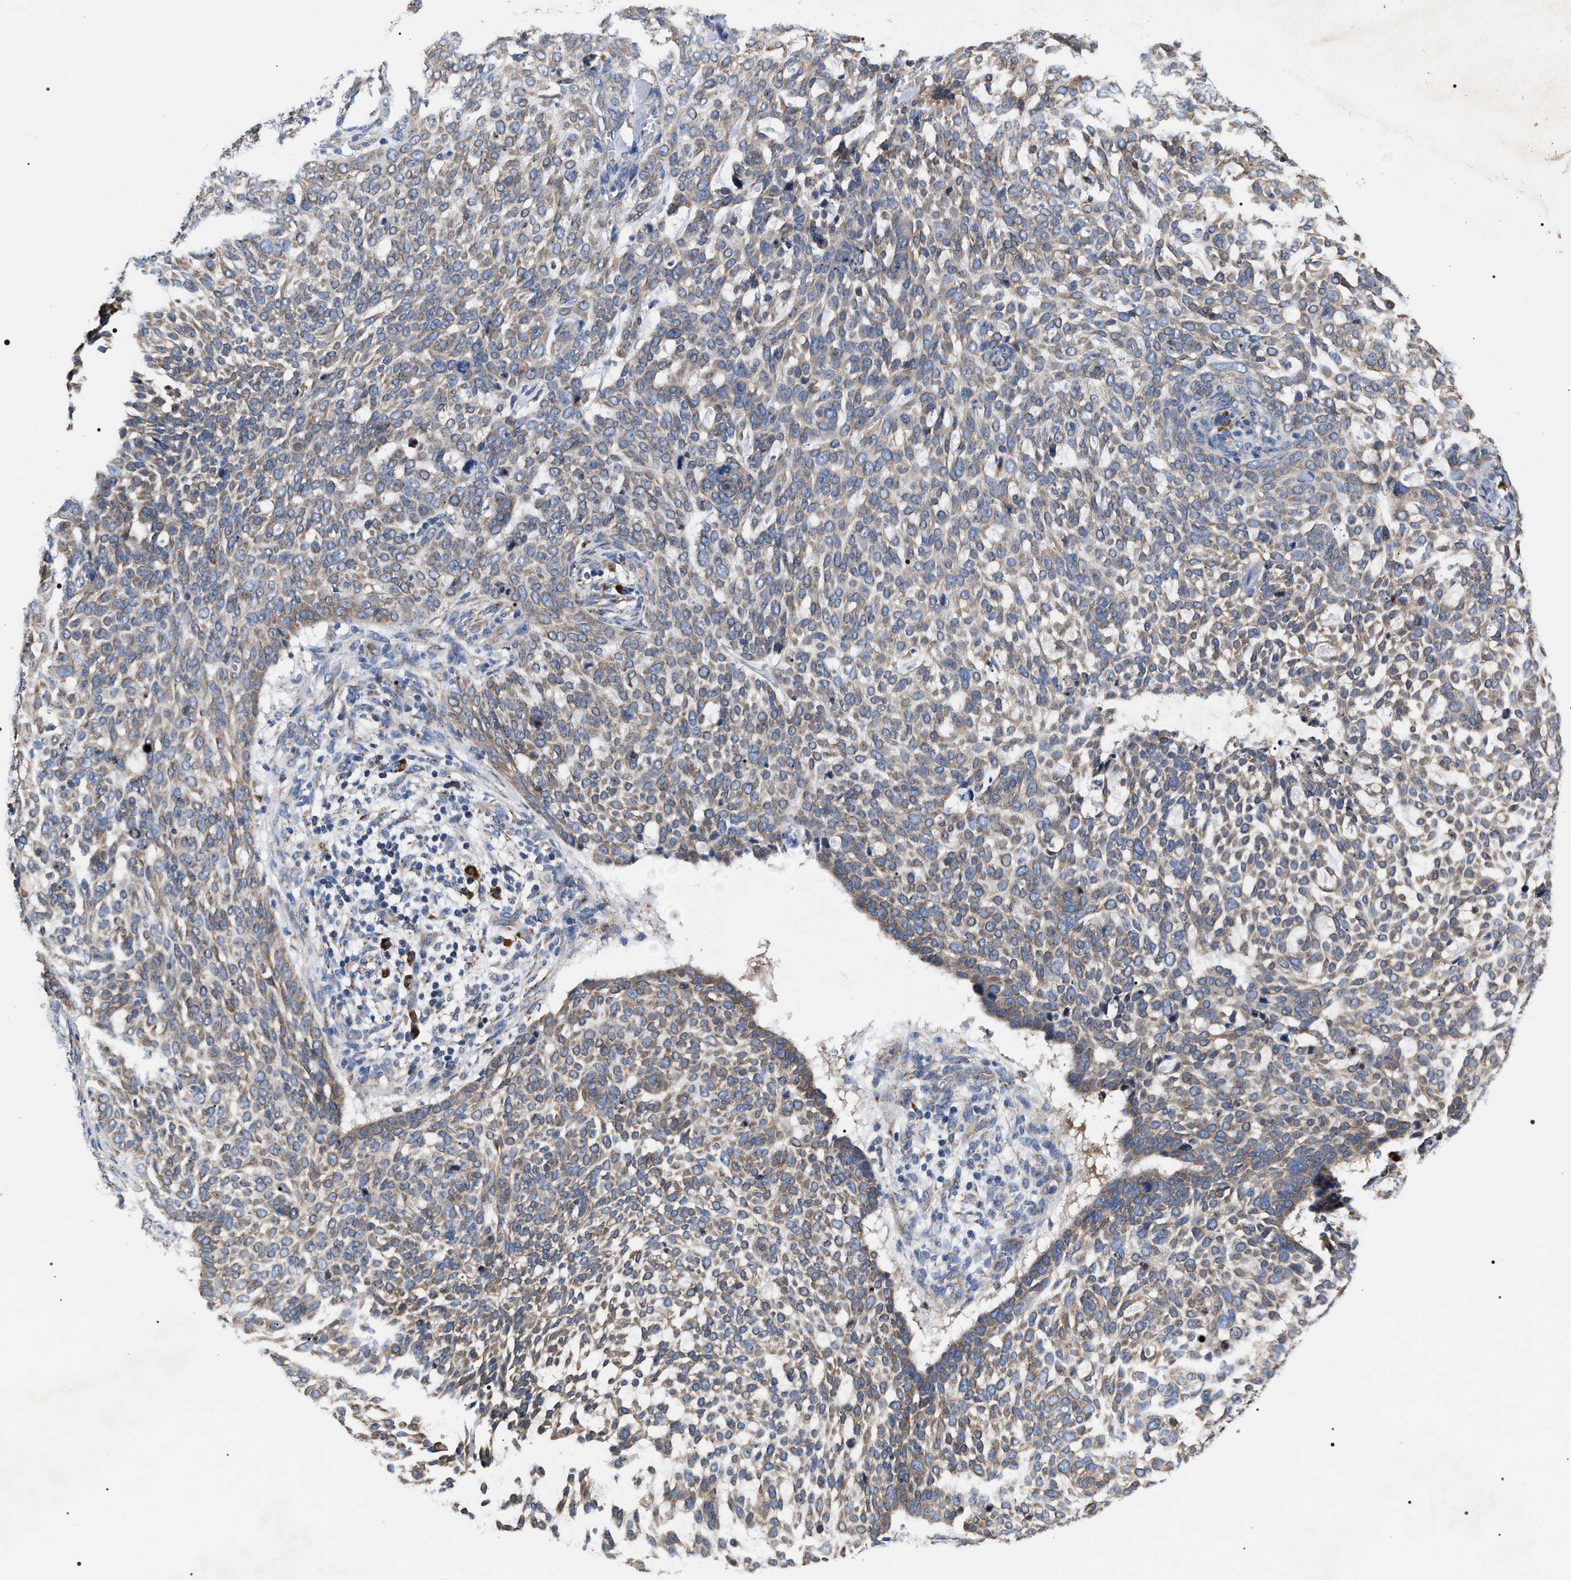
{"staining": {"intensity": "moderate", "quantity": "25%-75%", "location": "cytoplasmic/membranous"}, "tissue": "skin cancer", "cell_type": "Tumor cells", "image_type": "cancer", "snomed": [{"axis": "morphology", "description": "Basal cell carcinoma"}, {"axis": "topography", "description": "Skin"}], "caption": "Protein staining of basal cell carcinoma (skin) tissue reveals moderate cytoplasmic/membranous staining in approximately 25%-75% of tumor cells.", "gene": "MACC1", "patient": {"sex": "female", "age": 64}}